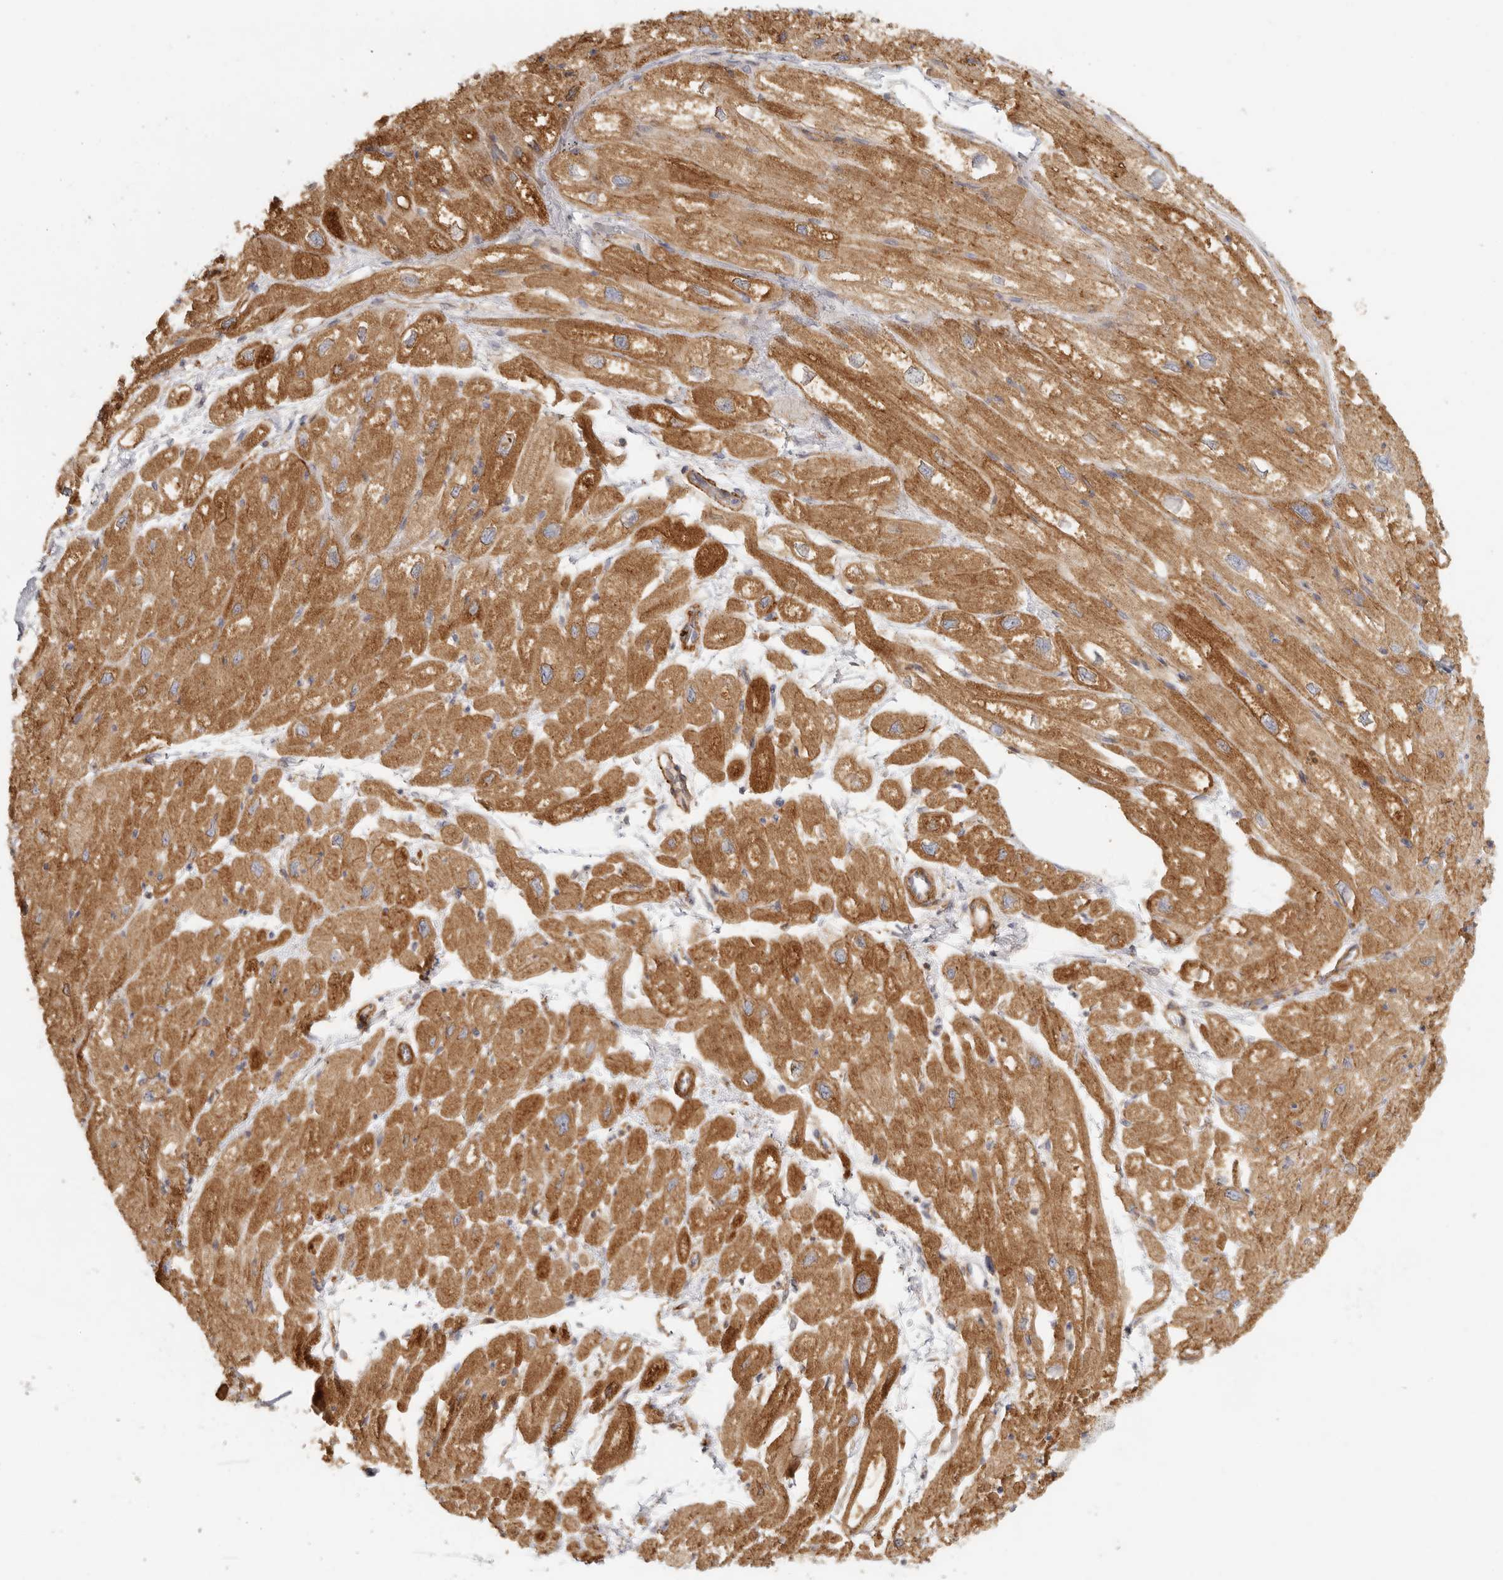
{"staining": {"intensity": "moderate", "quantity": ">75%", "location": "cytoplasmic/membranous"}, "tissue": "heart muscle", "cell_type": "Cardiomyocytes", "image_type": "normal", "snomed": [{"axis": "morphology", "description": "Normal tissue, NOS"}, {"axis": "topography", "description": "Heart"}], "caption": "Protein analysis of unremarkable heart muscle reveals moderate cytoplasmic/membranous positivity in approximately >75% of cardiomyocytes. (DAB IHC with brightfield microscopy, high magnification).", "gene": "NIBAN1", "patient": {"sex": "male", "age": 50}}